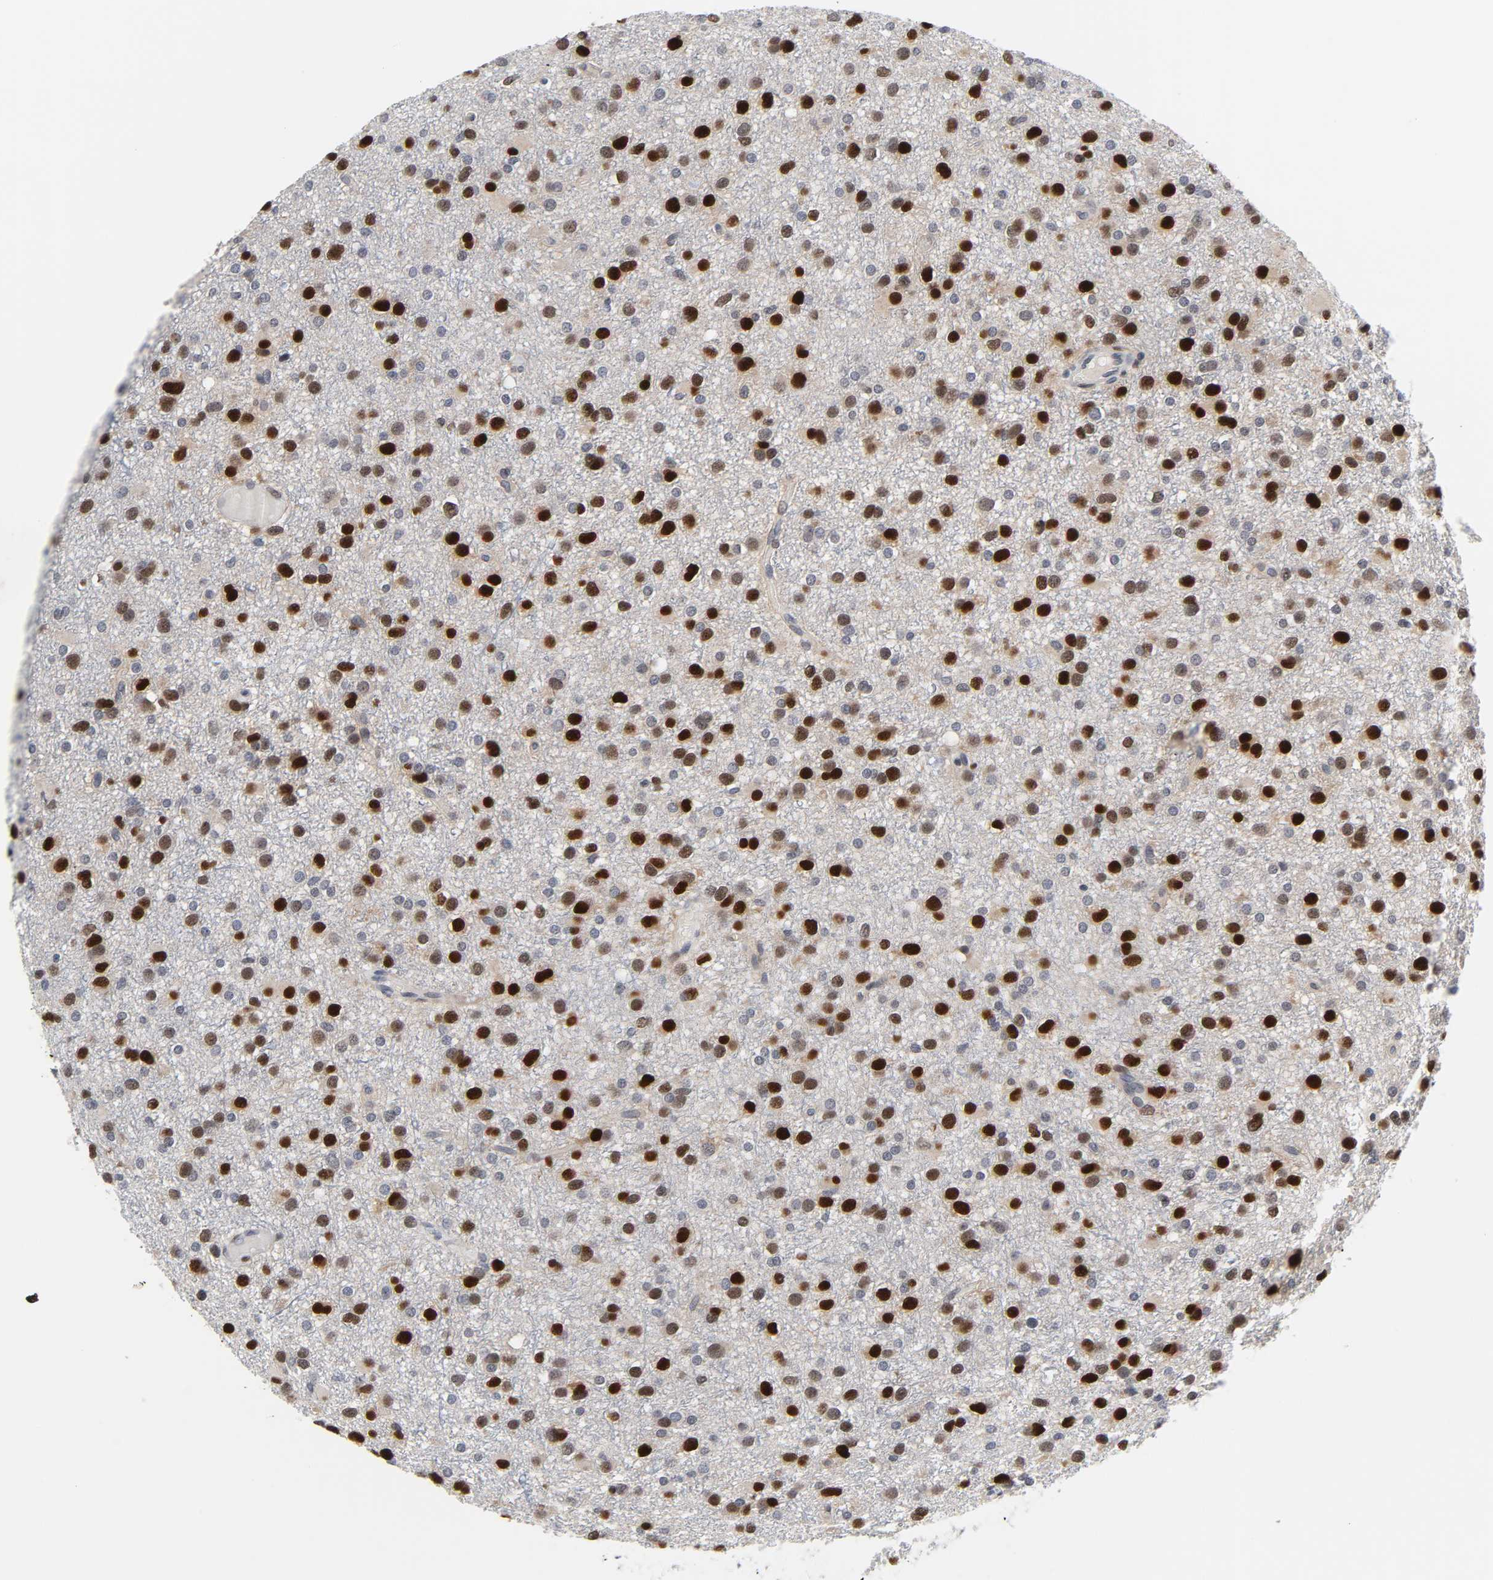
{"staining": {"intensity": "strong", "quantity": ">75%", "location": "nuclear"}, "tissue": "glioma", "cell_type": "Tumor cells", "image_type": "cancer", "snomed": [{"axis": "morphology", "description": "Glioma, malignant, Low grade"}, {"axis": "topography", "description": "Brain"}], "caption": "Tumor cells exhibit high levels of strong nuclear expression in about >75% of cells in human glioma. Using DAB (brown) and hematoxylin (blue) stains, captured at high magnification using brightfield microscopy.", "gene": "SALL2", "patient": {"sex": "male", "age": 42}}